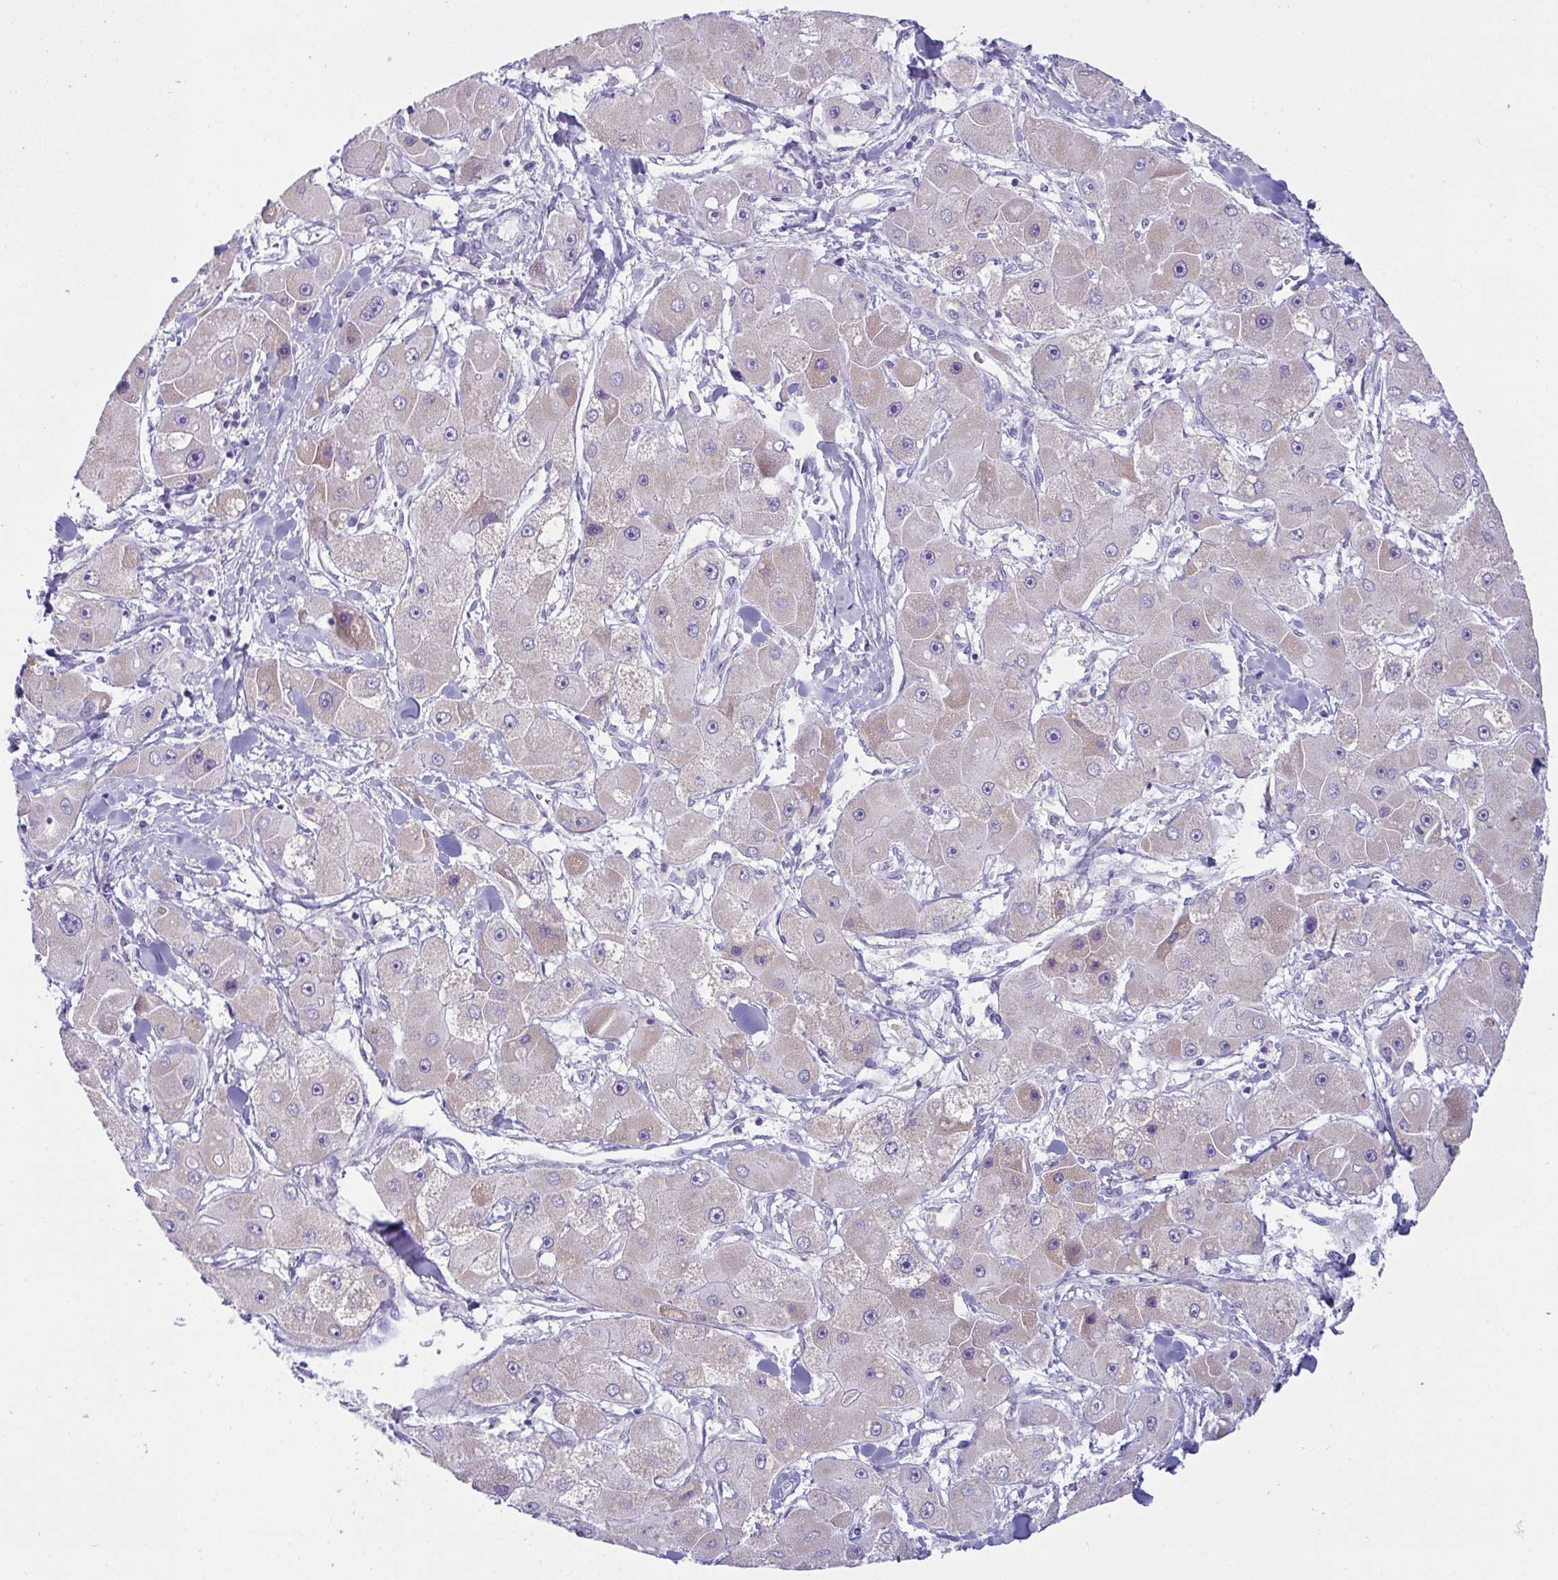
{"staining": {"intensity": "weak", "quantity": "<25%", "location": "cytoplasmic/membranous"}, "tissue": "liver cancer", "cell_type": "Tumor cells", "image_type": "cancer", "snomed": [{"axis": "morphology", "description": "Carcinoma, Hepatocellular, NOS"}, {"axis": "topography", "description": "Liver"}], "caption": "DAB immunohistochemical staining of human hepatocellular carcinoma (liver) reveals no significant staining in tumor cells.", "gene": "BBS1", "patient": {"sex": "male", "age": 24}}